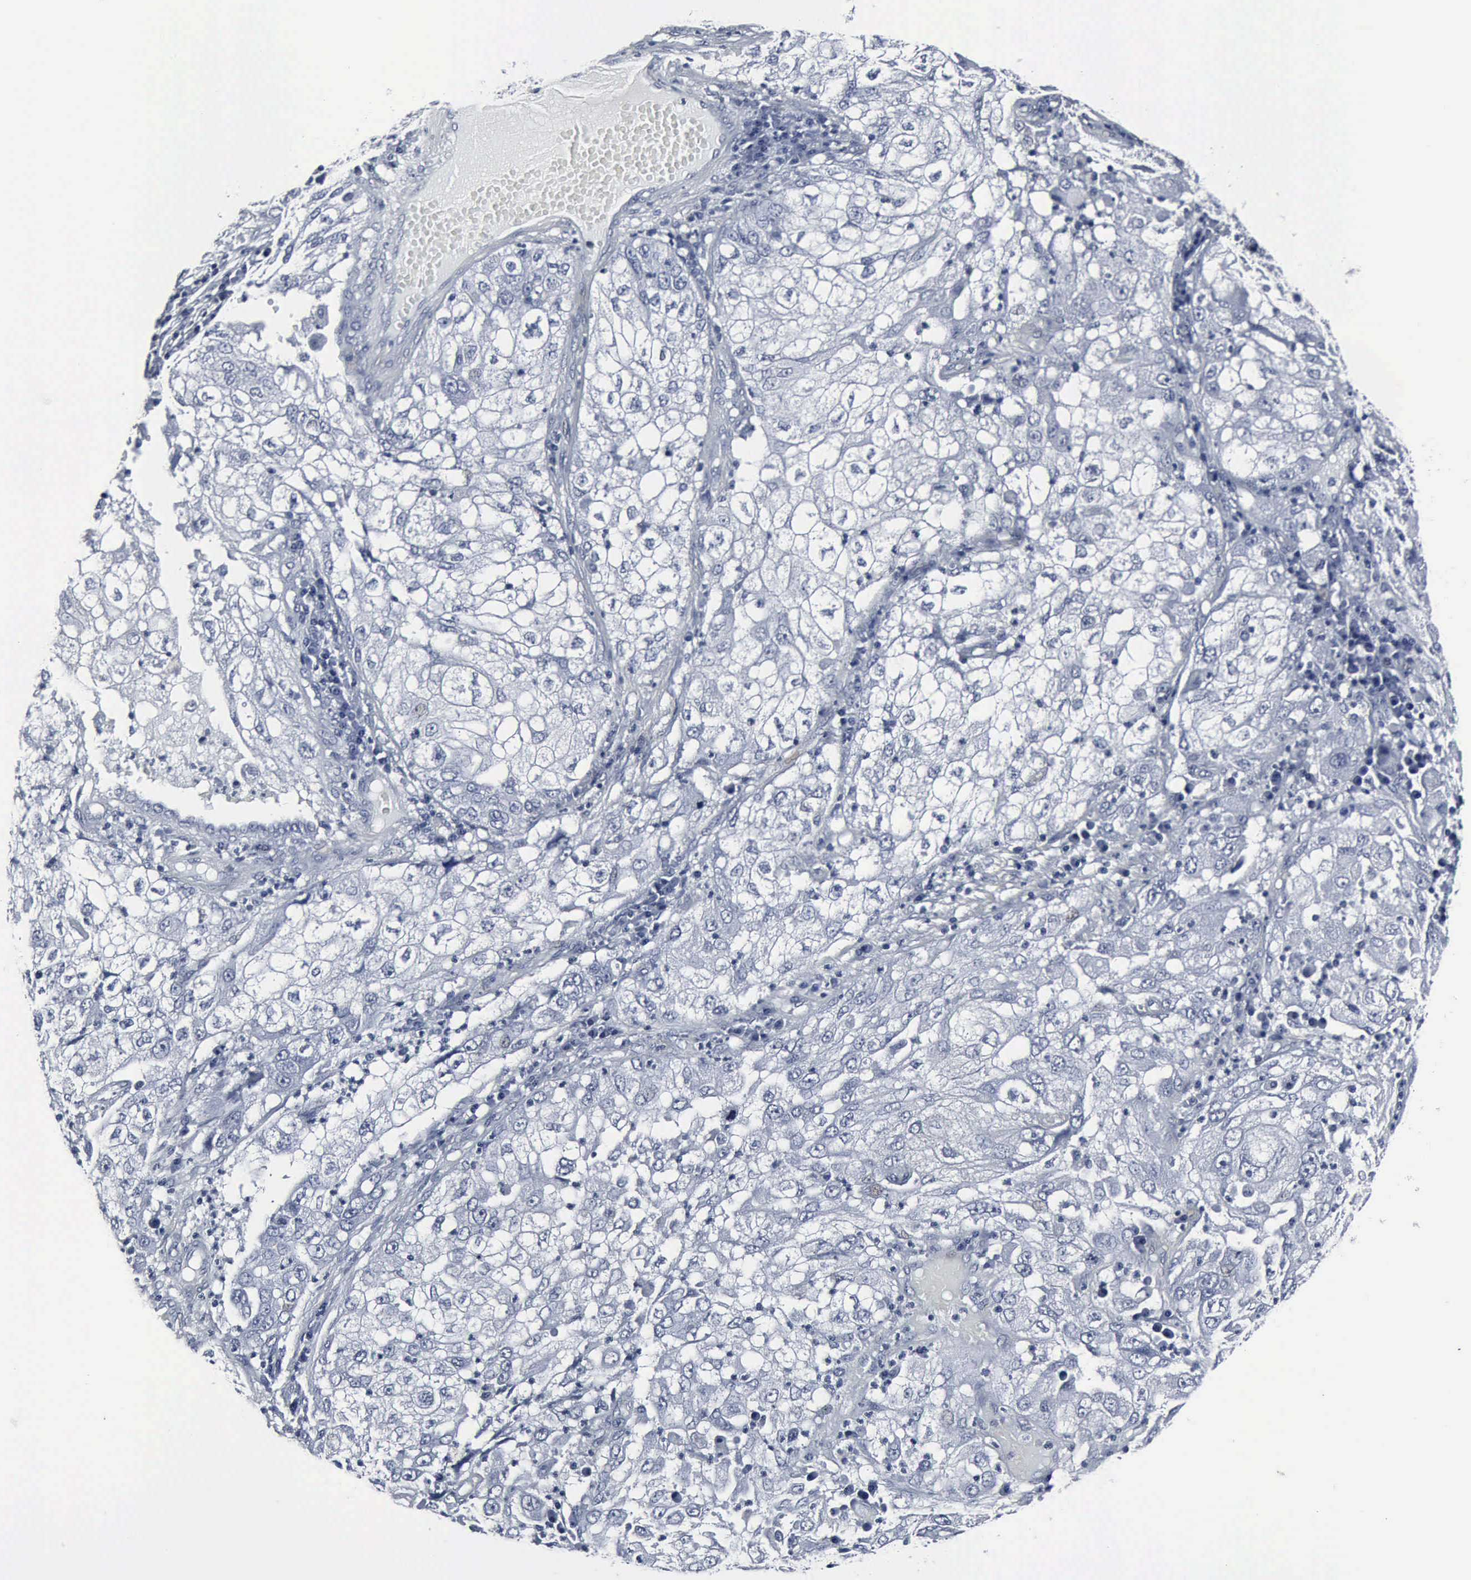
{"staining": {"intensity": "negative", "quantity": "none", "location": "none"}, "tissue": "cervical cancer", "cell_type": "Tumor cells", "image_type": "cancer", "snomed": [{"axis": "morphology", "description": "Squamous cell carcinoma, NOS"}, {"axis": "topography", "description": "Cervix"}], "caption": "Human cervical squamous cell carcinoma stained for a protein using immunohistochemistry (IHC) reveals no expression in tumor cells.", "gene": "SNAP25", "patient": {"sex": "female", "age": 36}}